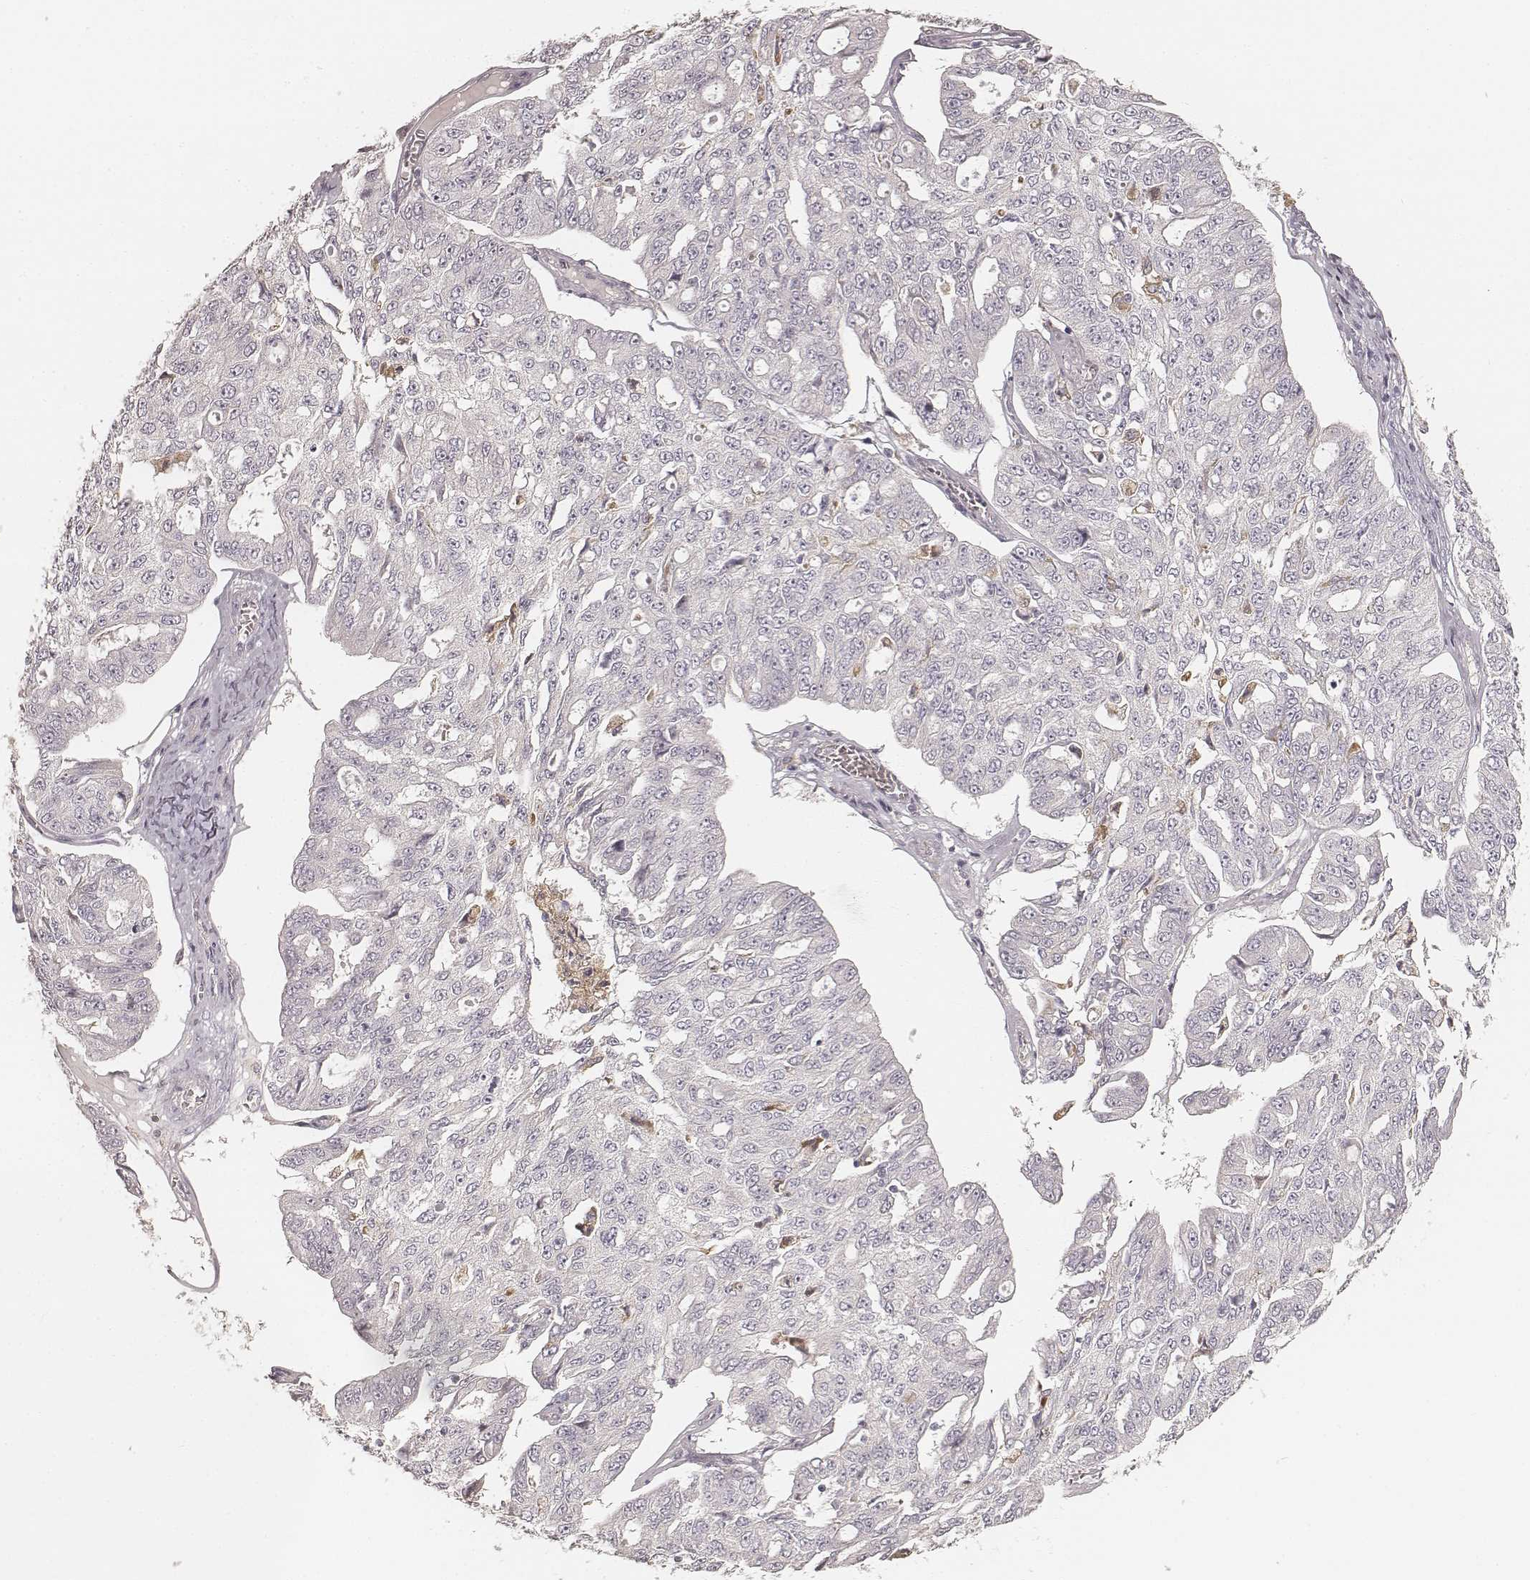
{"staining": {"intensity": "negative", "quantity": "none", "location": "none"}, "tissue": "ovarian cancer", "cell_type": "Tumor cells", "image_type": "cancer", "snomed": [{"axis": "morphology", "description": "Carcinoma, endometroid"}, {"axis": "topography", "description": "Ovary"}], "caption": "DAB immunohistochemical staining of ovarian cancer (endometroid carcinoma) shows no significant expression in tumor cells. (DAB immunohistochemistry with hematoxylin counter stain).", "gene": "FMNL2", "patient": {"sex": "female", "age": 65}}